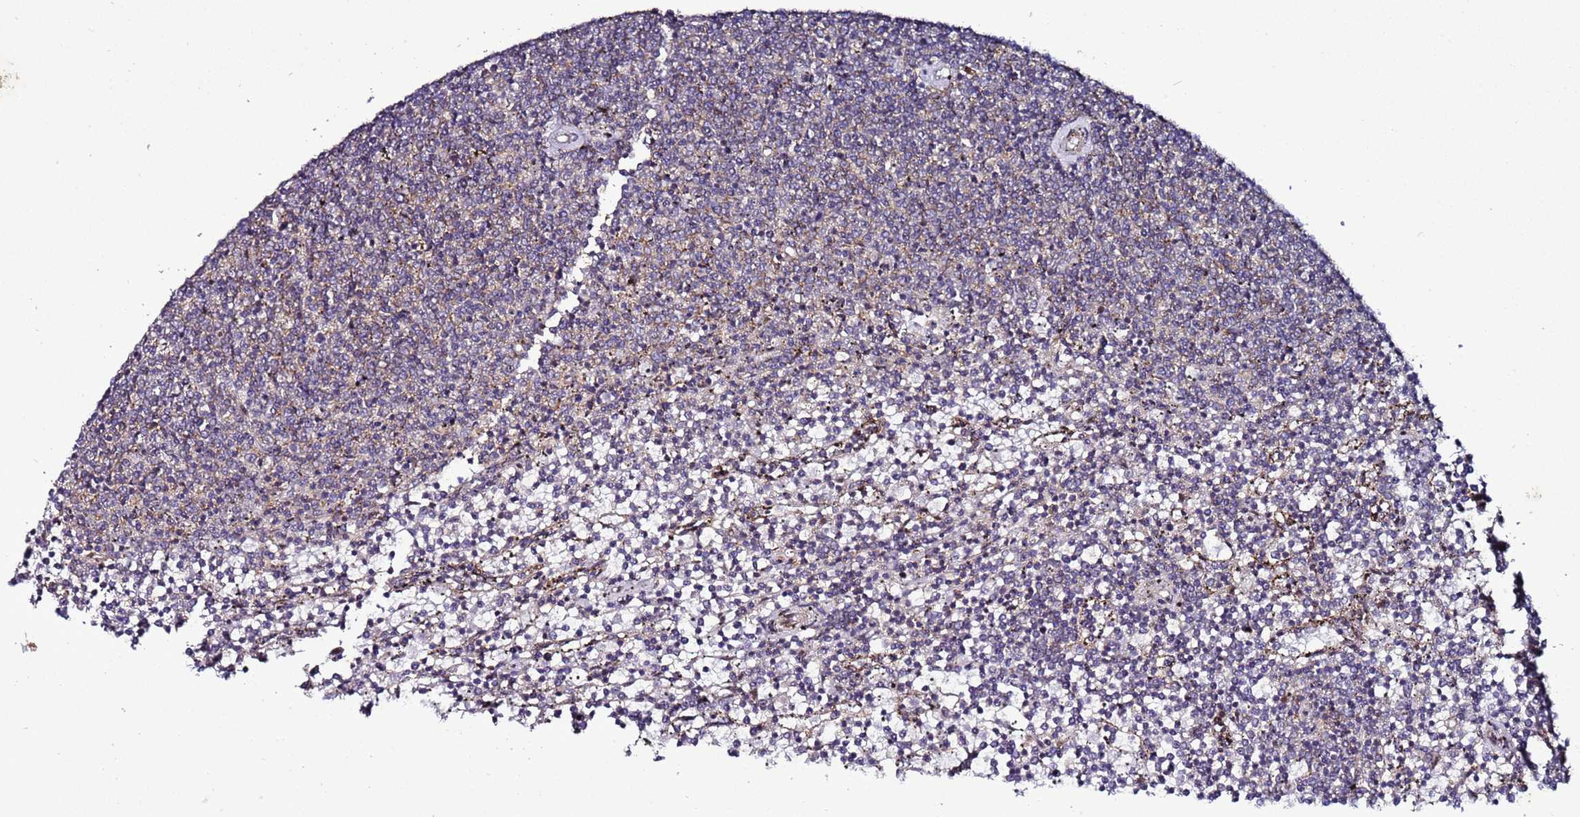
{"staining": {"intensity": "negative", "quantity": "none", "location": "none"}, "tissue": "lymphoma", "cell_type": "Tumor cells", "image_type": "cancer", "snomed": [{"axis": "morphology", "description": "Malignant lymphoma, non-Hodgkin's type, Low grade"}, {"axis": "topography", "description": "Spleen"}], "caption": "Malignant lymphoma, non-Hodgkin's type (low-grade) stained for a protein using immunohistochemistry reveals no staining tumor cells.", "gene": "PSMA7", "patient": {"sex": "female", "age": 50}}